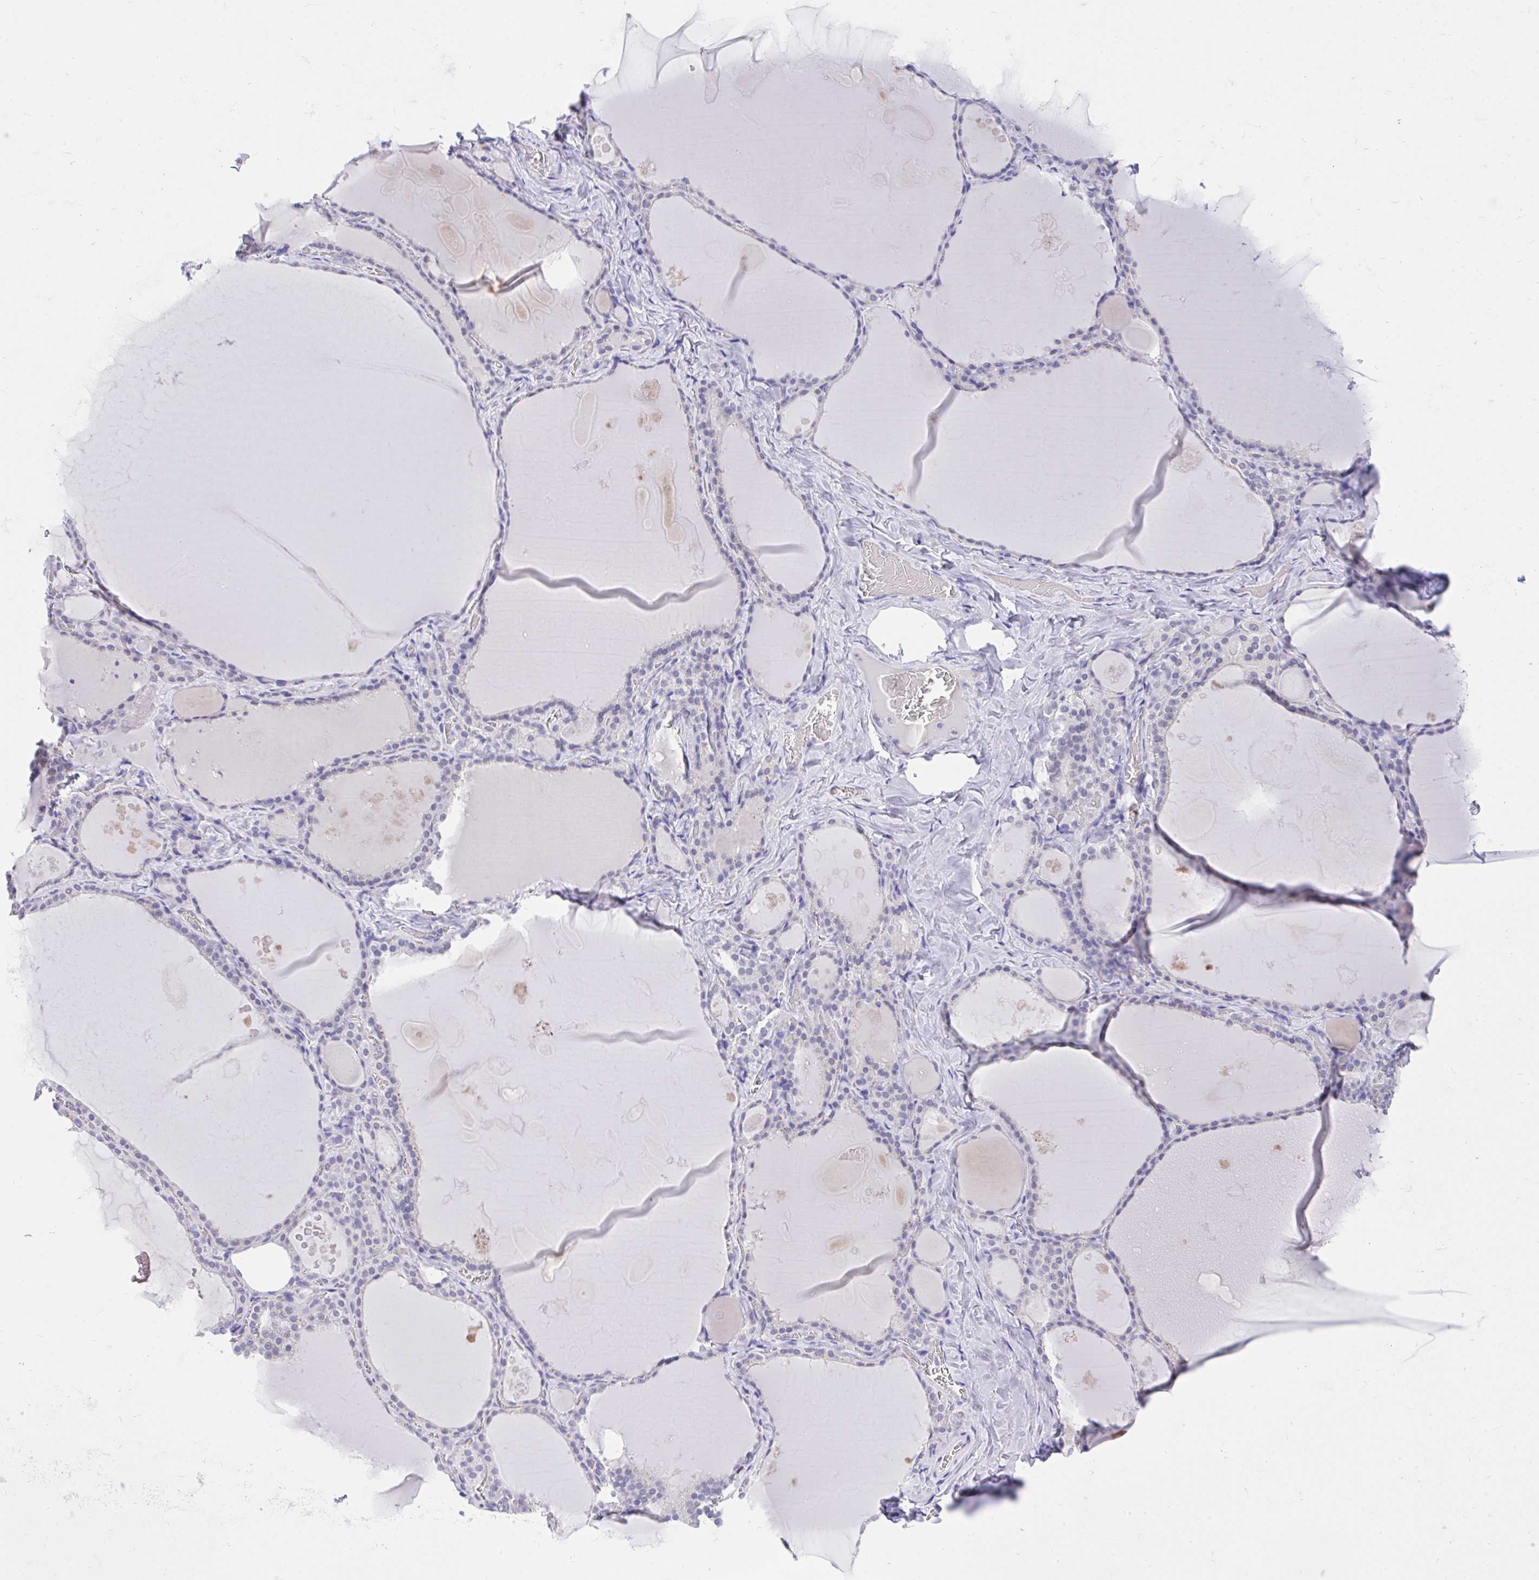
{"staining": {"intensity": "negative", "quantity": "none", "location": "none"}, "tissue": "thyroid gland", "cell_type": "Glandular cells", "image_type": "normal", "snomed": [{"axis": "morphology", "description": "Normal tissue, NOS"}, {"axis": "topography", "description": "Thyroid gland"}], "caption": "DAB immunohistochemical staining of benign human thyroid gland demonstrates no significant positivity in glandular cells.", "gene": "MS4A12", "patient": {"sex": "male", "age": 56}}